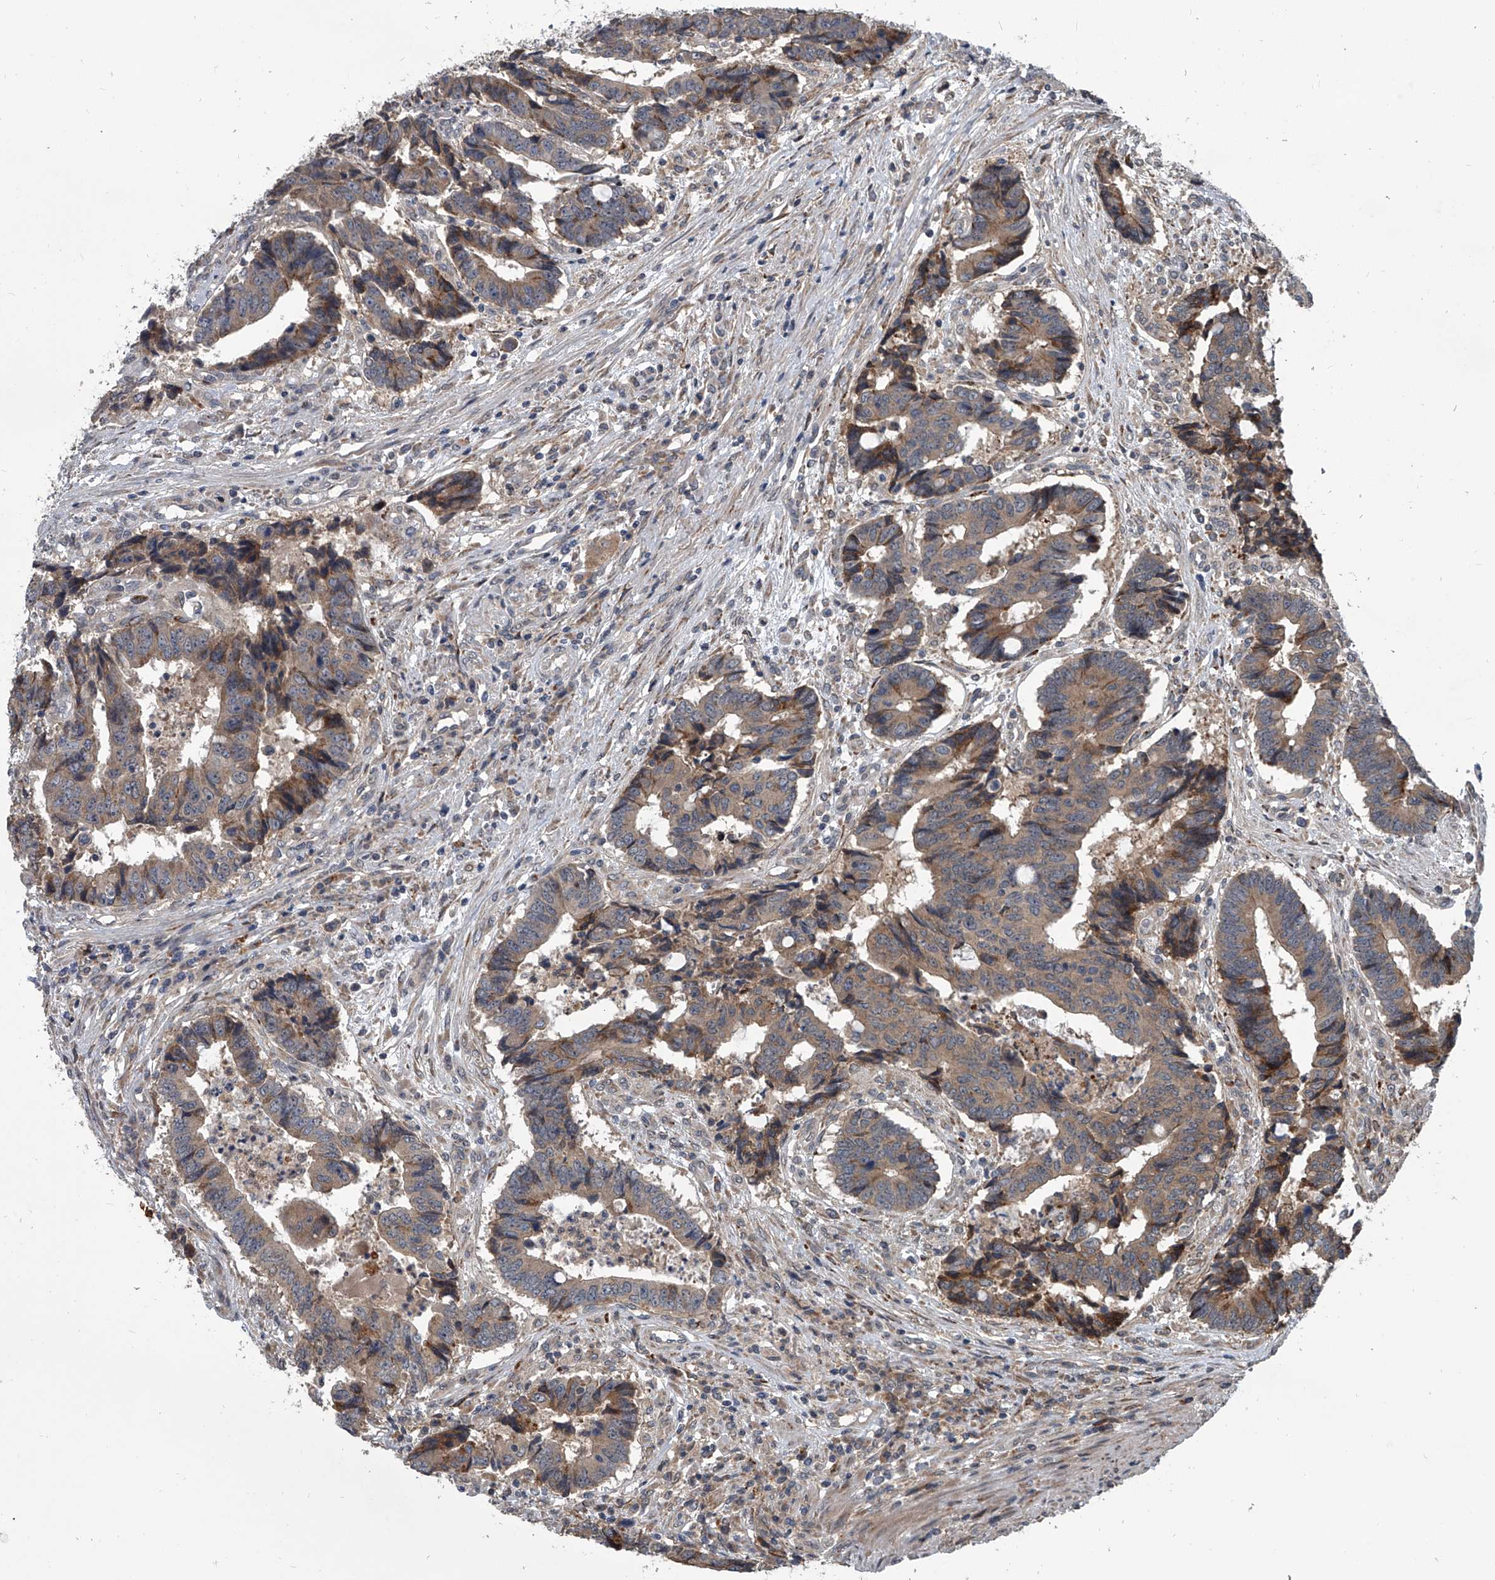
{"staining": {"intensity": "moderate", "quantity": ">75%", "location": "cytoplasmic/membranous"}, "tissue": "colorectal cancer", "cell_type": "Tumor cells", "image_type": "cancer", "snomed": [{"axis": "morphology", "description": "Adenocarcinoma, NOS"}, {"axis": "topography", "description": "Rectum"}], "caption": "This photomicrograph exhibits immunohistochemistry staining of colorectal cancer (adenocarcinoma), with medium moderate cytoplasmic/membranous staining in about >75% of tumor cells.", "gene": "GEMIN8", "patient": {"sex": "male", "age": 84}}